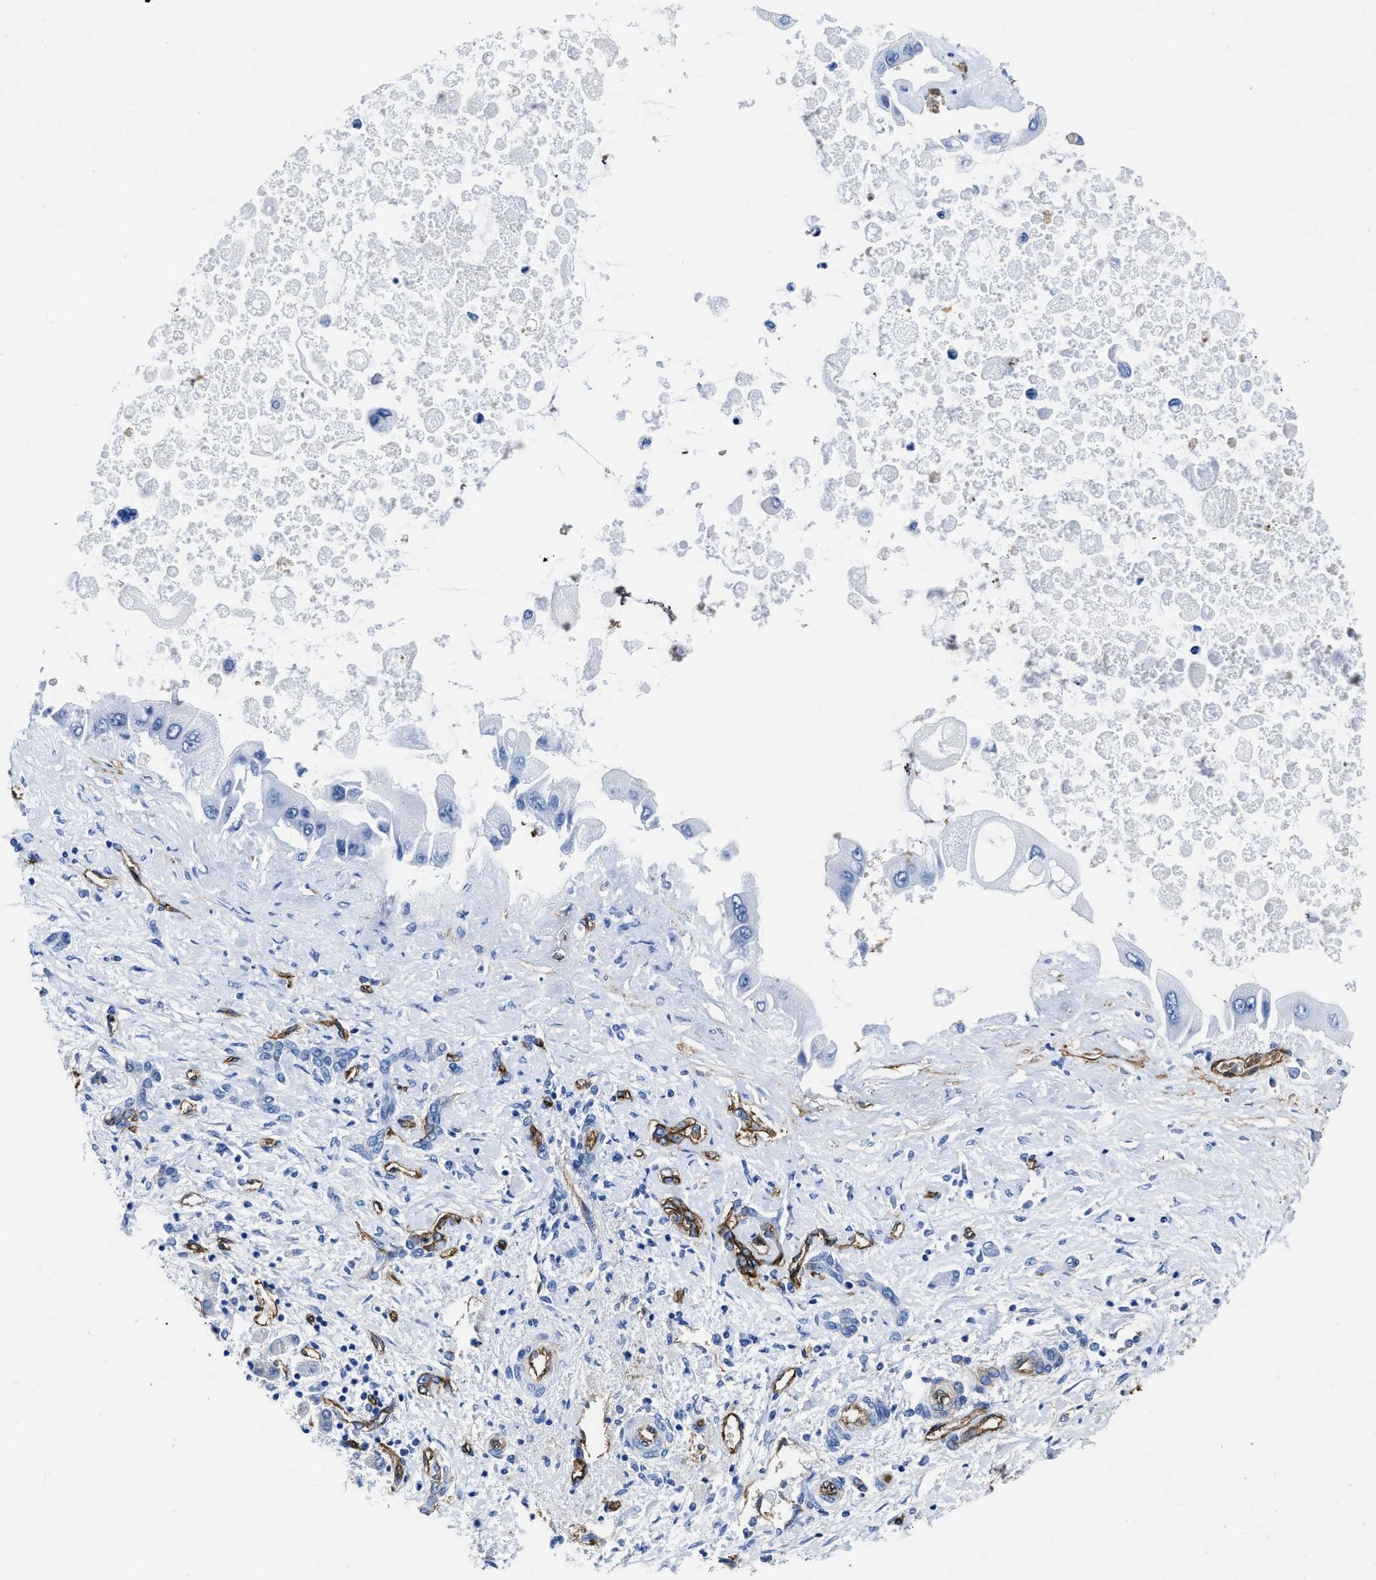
{"staining": {"intensity": "negative", "quantity": "none", "location": "none"}, "tissue": "liver cancer", "cell_type": "Tumor cells", "image_type": "cancer", "snomed": [{"axis": "morphology", "description": "Cholangiocarcinoma"}, {"axis": "topography", "description": "Liver"}], "caption": "This micrograph is of cholangiocarcinoma (liver) stained with IHC to label a protein in brown with the nuclei are counter-stained blue. There is no expression in tumor cells. The staining is performed using DAB (3,3'-diaminobenzidine) brown chromogen with nuclei counter-stained in using hematoxylin.", "gene": "AQP1", "patient": {"sex": "male", "age": 50}}